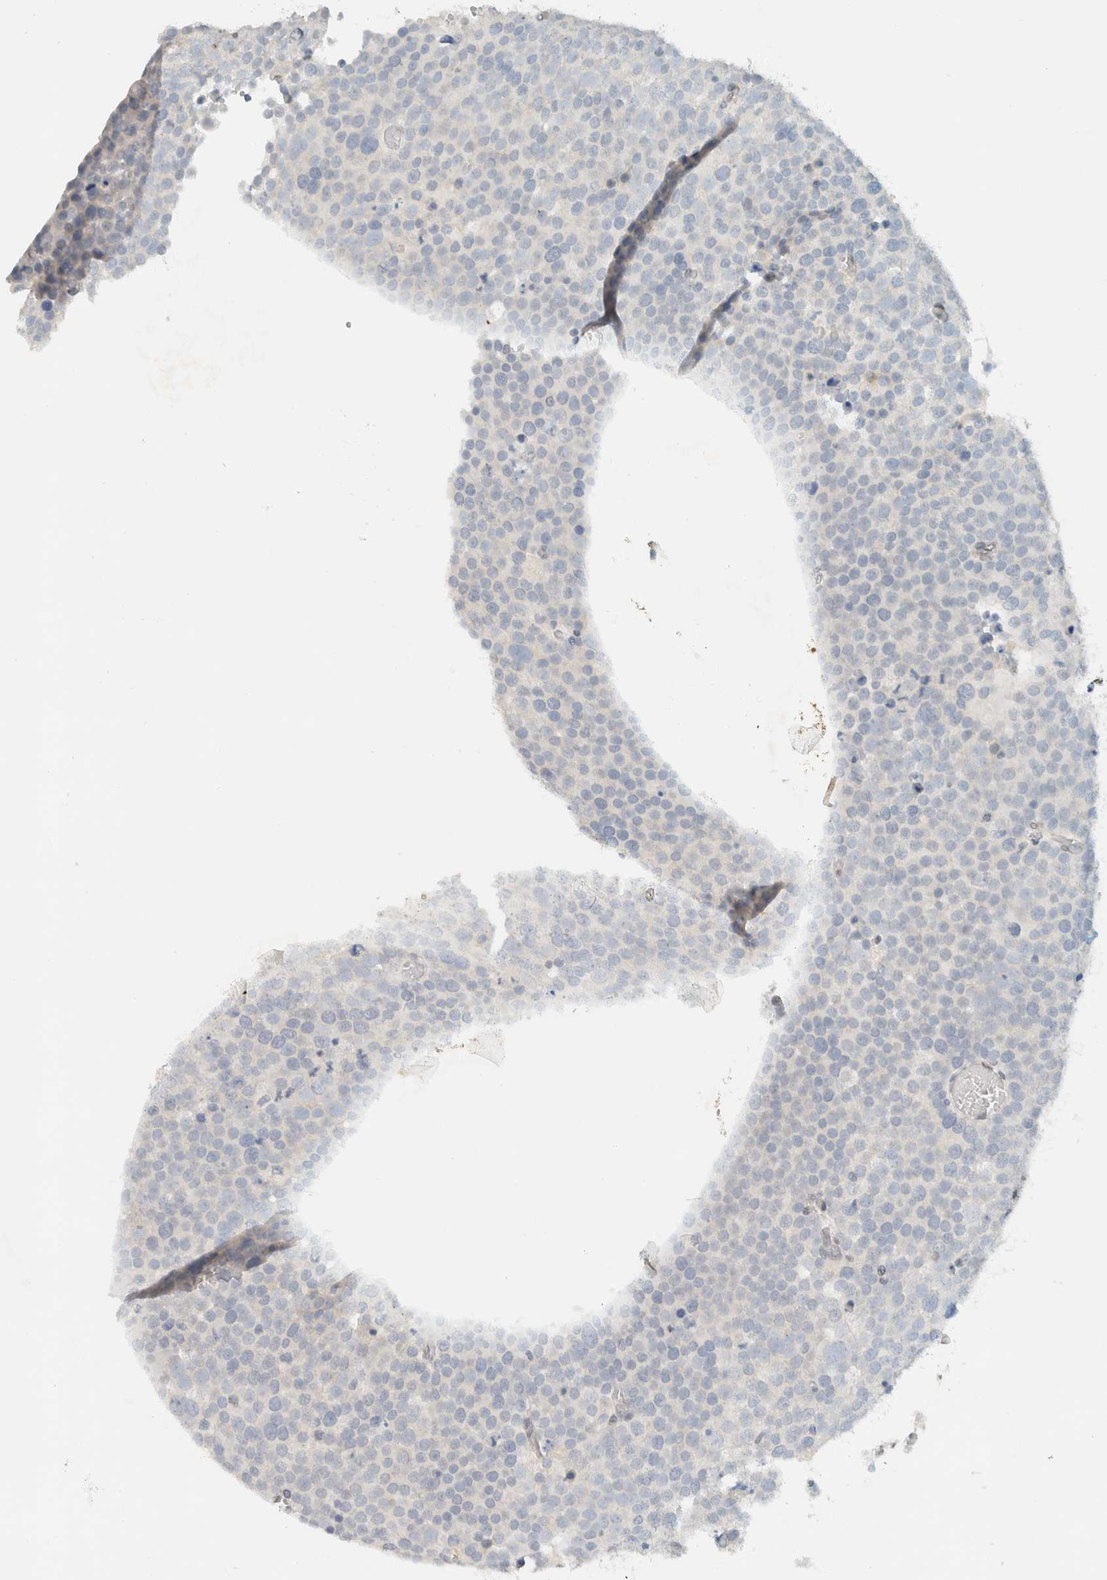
{"staining": {"intensity": "negative", "quantity": "none", "location": "none"}, "tissue": "testis cancer", "cell_type": "Tumor cells", "image_type": "cancer", "snomed": [{"axis": "morphology", "description": "Seminoma, NOS"}, {"axis": "topography", "description": "Testis"}], "caption": "This is a image of immunohistochemistry staining of testis seminoma, which shows no staining in tumor cells.", "gene": "C1QTNF12", "patient": {"sex": "male", "age": 71}}